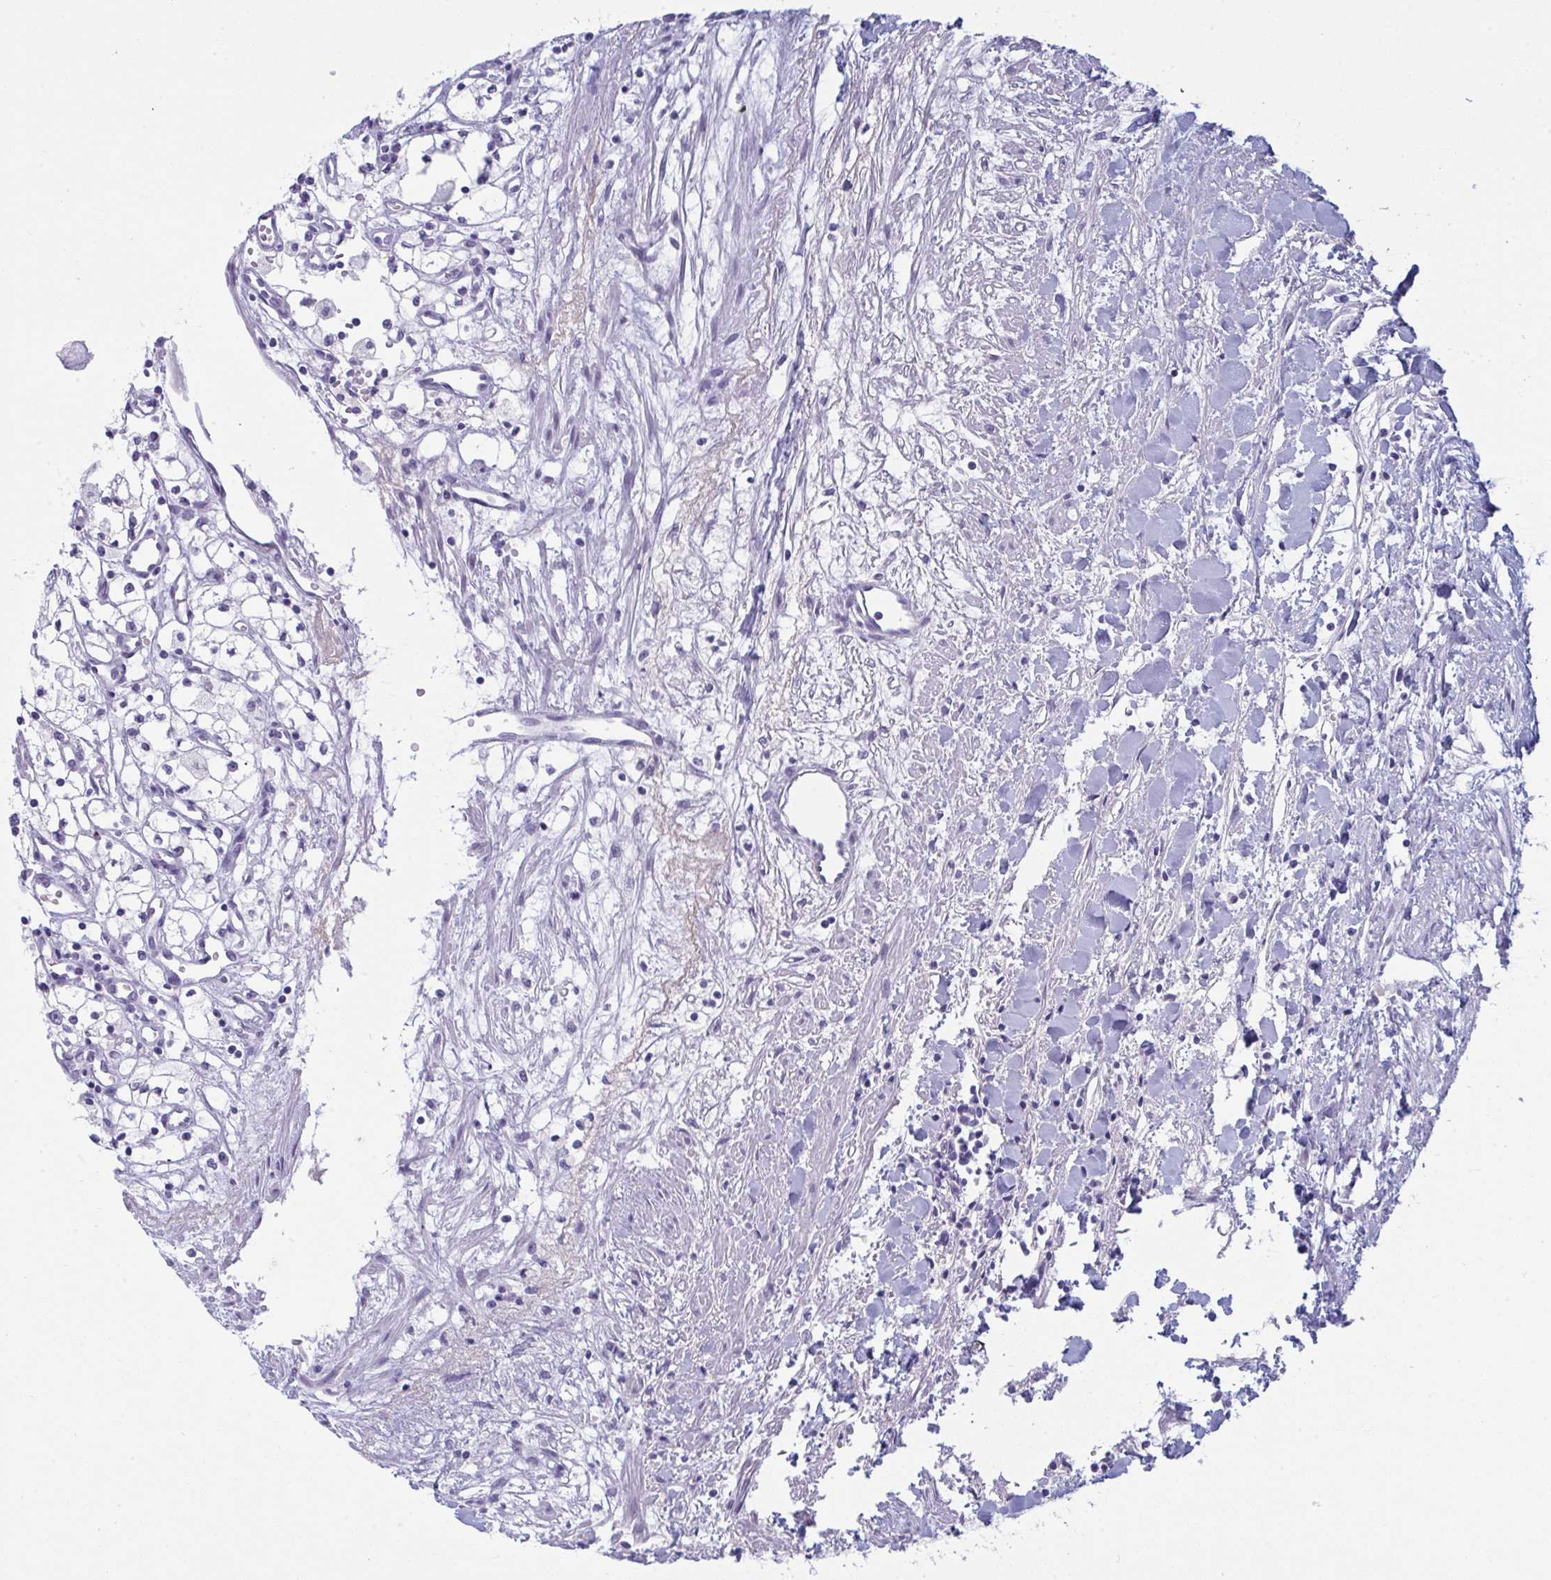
{"staining": {"intensity": "negative", "quantity": "none", "location": "none"}, "tissue": "renal cancer", "cell_type": "Tumor cells", "image_type": "cancer", "snomed": [{"axis": "morphology", "description": "Adenocarcinoma, NOS"}, {"axis": "topography", "description": "Kidney"}], "caption": "A histopathology image of renal cancer (adenocarcinoma) stained for a protein exhibits no brown staining in tumor cells. (DAB immunohistochemistry, high magnification).", "gene": "PRDM9", "patient": {"sex": "male", "age": 59}}